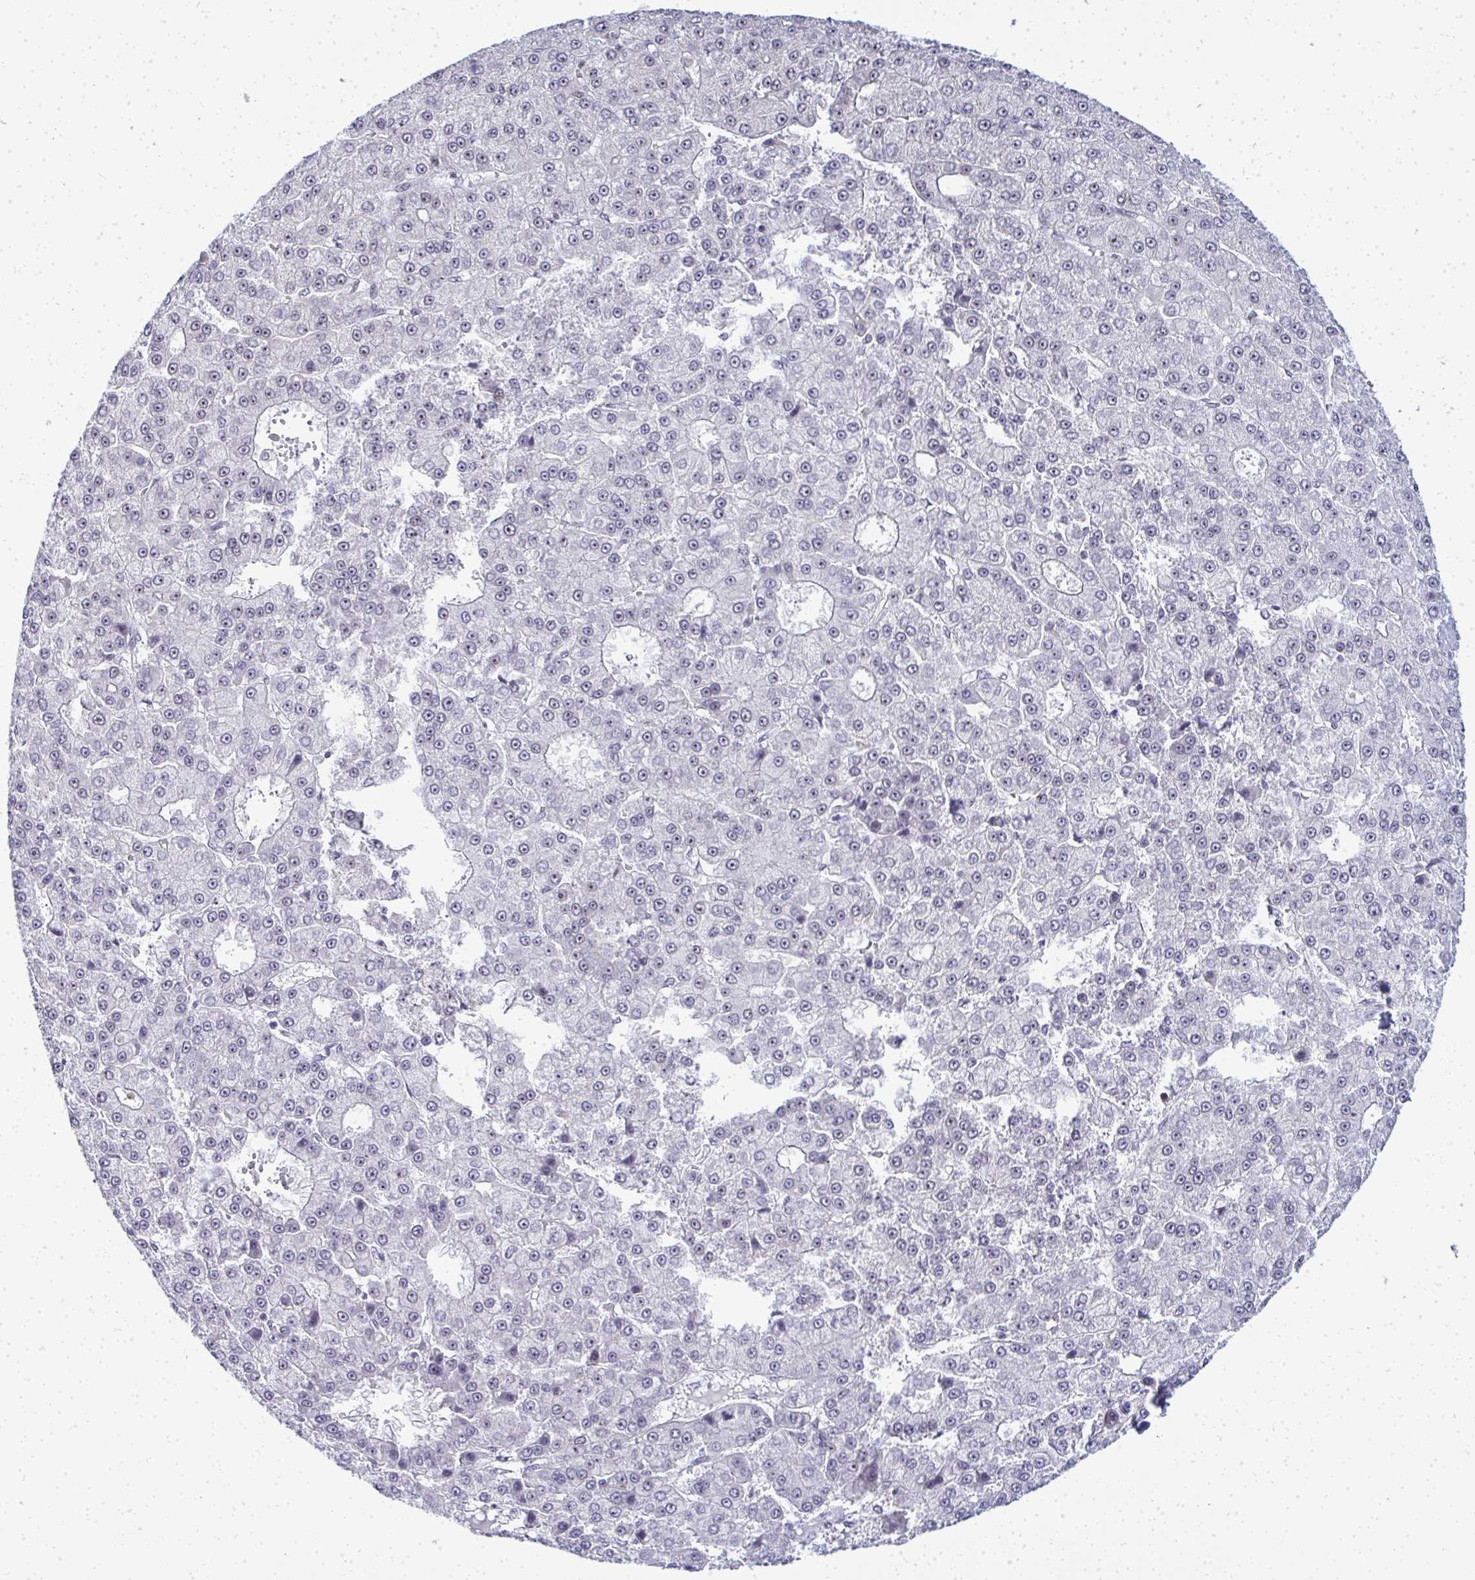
{"staining": {"intensity": "moderate", "quantity": "<25%", "location": "nuclear"}, "tissue": "liver cancer", "cell_type": "Tumor cells", "image_type": "cancer", "snomed": [{"axis": "morphology", "description": "Carcinoma, Hepatocellular, NOS"}, {"axis": "topography", "description": "Liver"}], "caption": "Immunohistochemistry (IHC) (DAB) staining of liver cancer exhibits moderate nuclear protein expression in approximately <25% of tumor cells.", "gene": "SIRT7", "patient": {"sex": "male", "age": 70}}